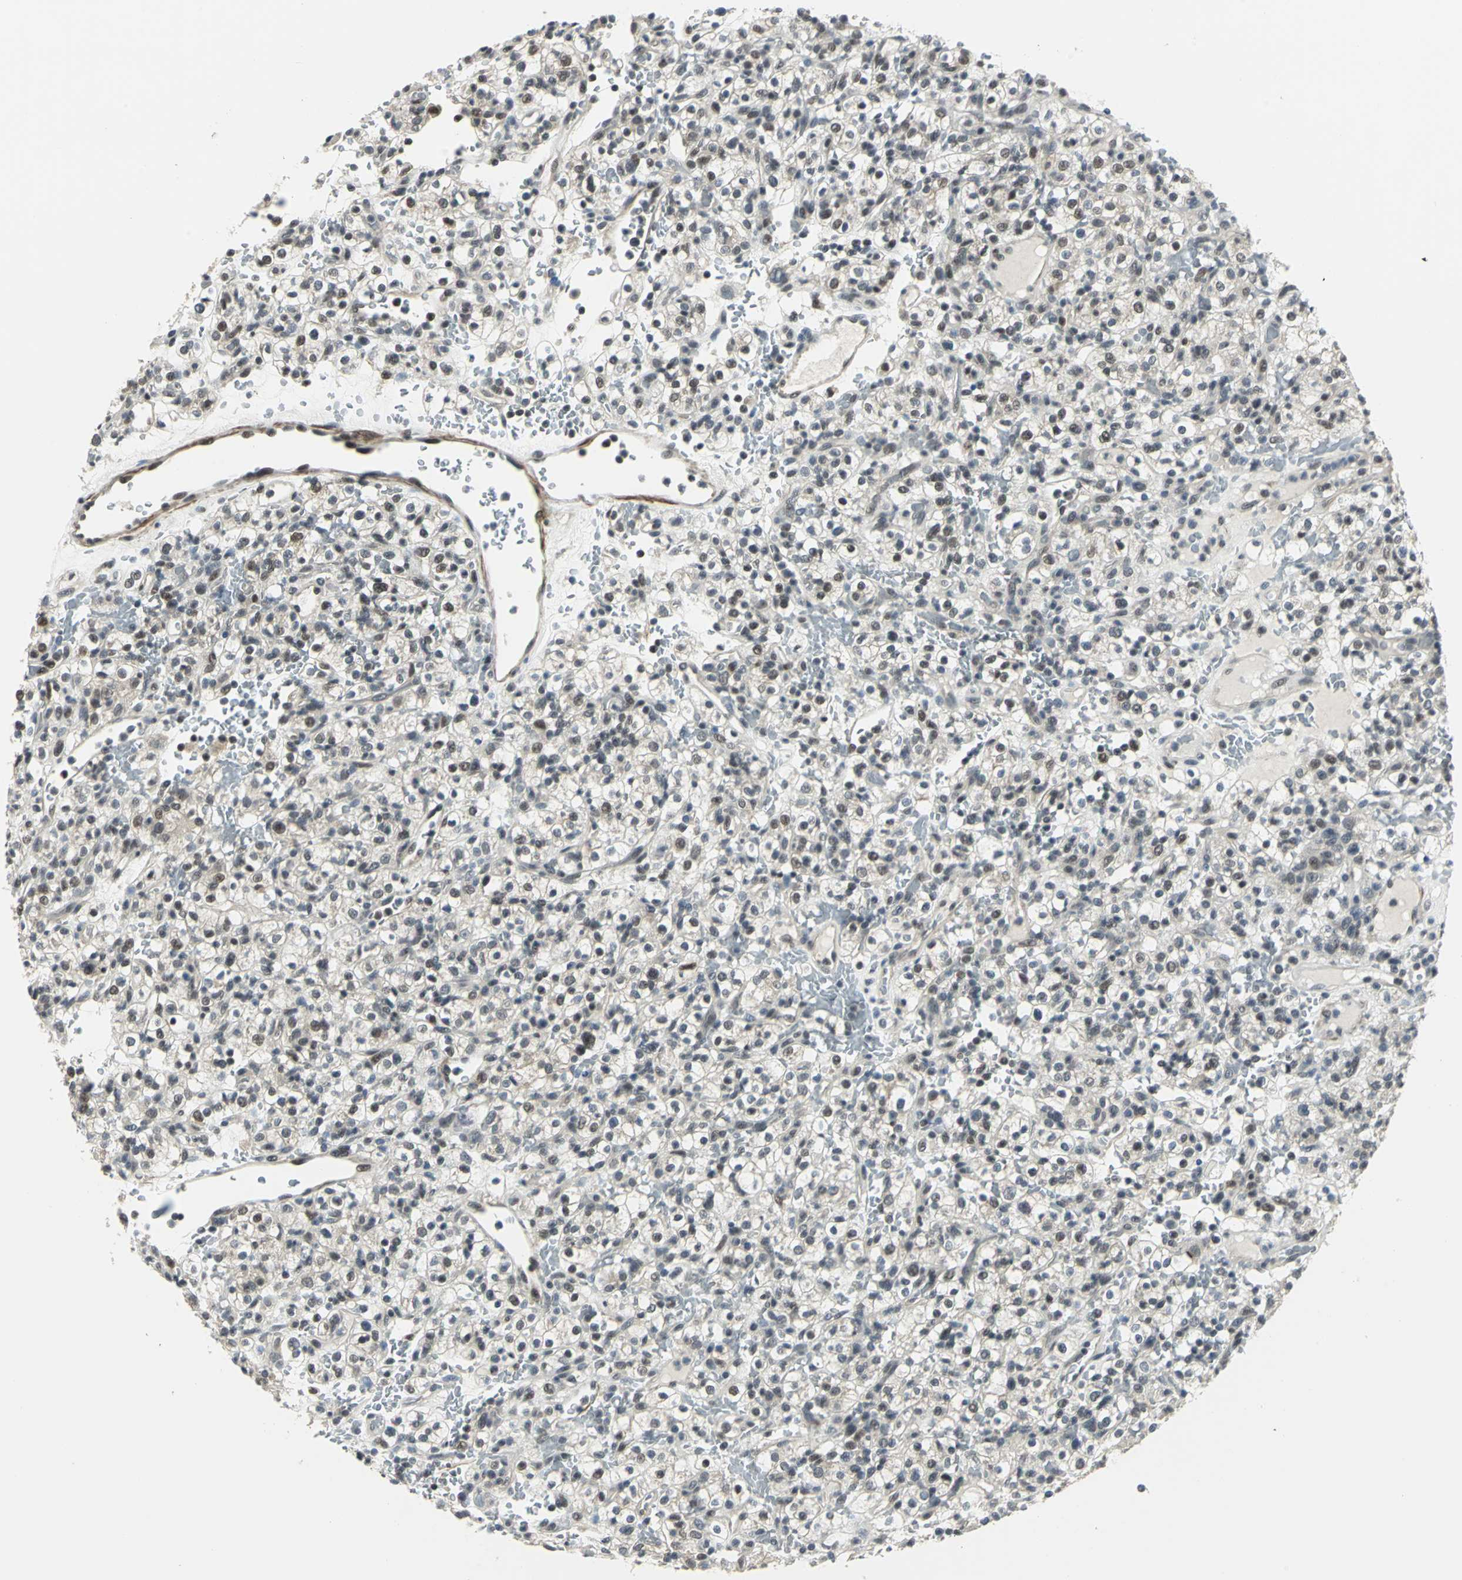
{"staining": {"intensity": "weak", "quantity": "25%-75%", "location": "cytoplasmic/membranous,nuclear"}, "tissue": "renal cancer", "cell_type": "Tumor cells", "image_type": "cancer", "snomed": [{"axis": "morphology", "description": "Normal tissue, NOS"}, {"axis": "morphology", "description": "Adenocarcinoma, NOS"}, {"axis": "topography", "description": "Kidney"}], "caption": "The immunohistochemical stain highlights weak cytoplasmic/membranous and nuclear positivity in tumor cells of renal cancer (adenocarcinoma) tissue. (DAB (3,3'-diaminobenzidine) IHC, brown staining for protein, blue staining for nuclei).", "gene": "MTA1", "patient": {"sex": "female", "age": 72}}